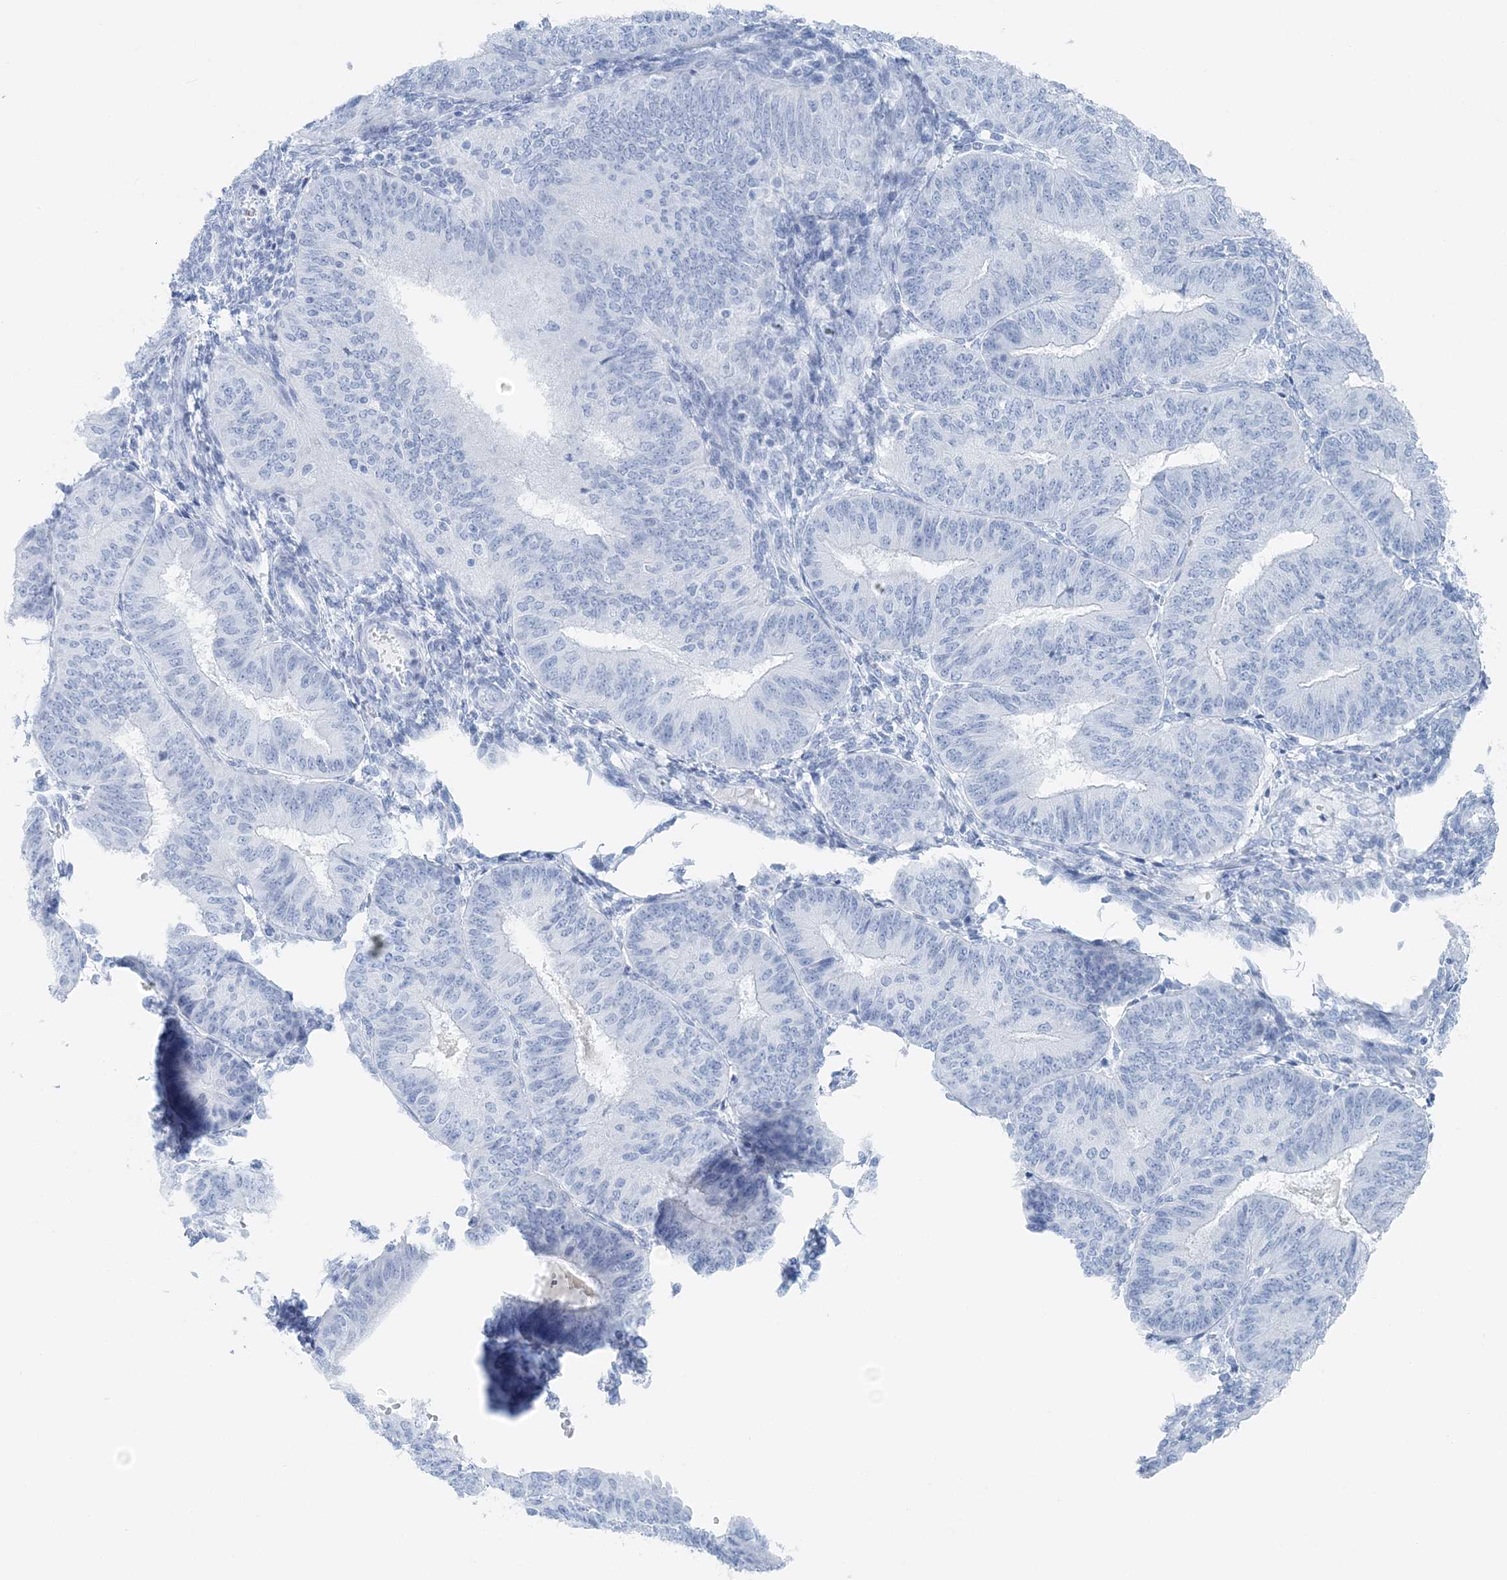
{"staining": {"intensity": "negative", "quantity": "none", "location": "none"}, "tissue": "endometrial cancer", "cell_type": "Tumor cells", "image_type": "cancer", "snomed": [{"axis": "morphology", "description": "Adenocarcinoma, NOS"}, {"axis": "topography", "description": "Endometrium"}], "caption": "The immunohistochemistry histopathology image has no significant staining in tumor cells of endometrial cancer tissue.", "gene": "ATP11A", "patient": {"sex": "female", "age": 58}}